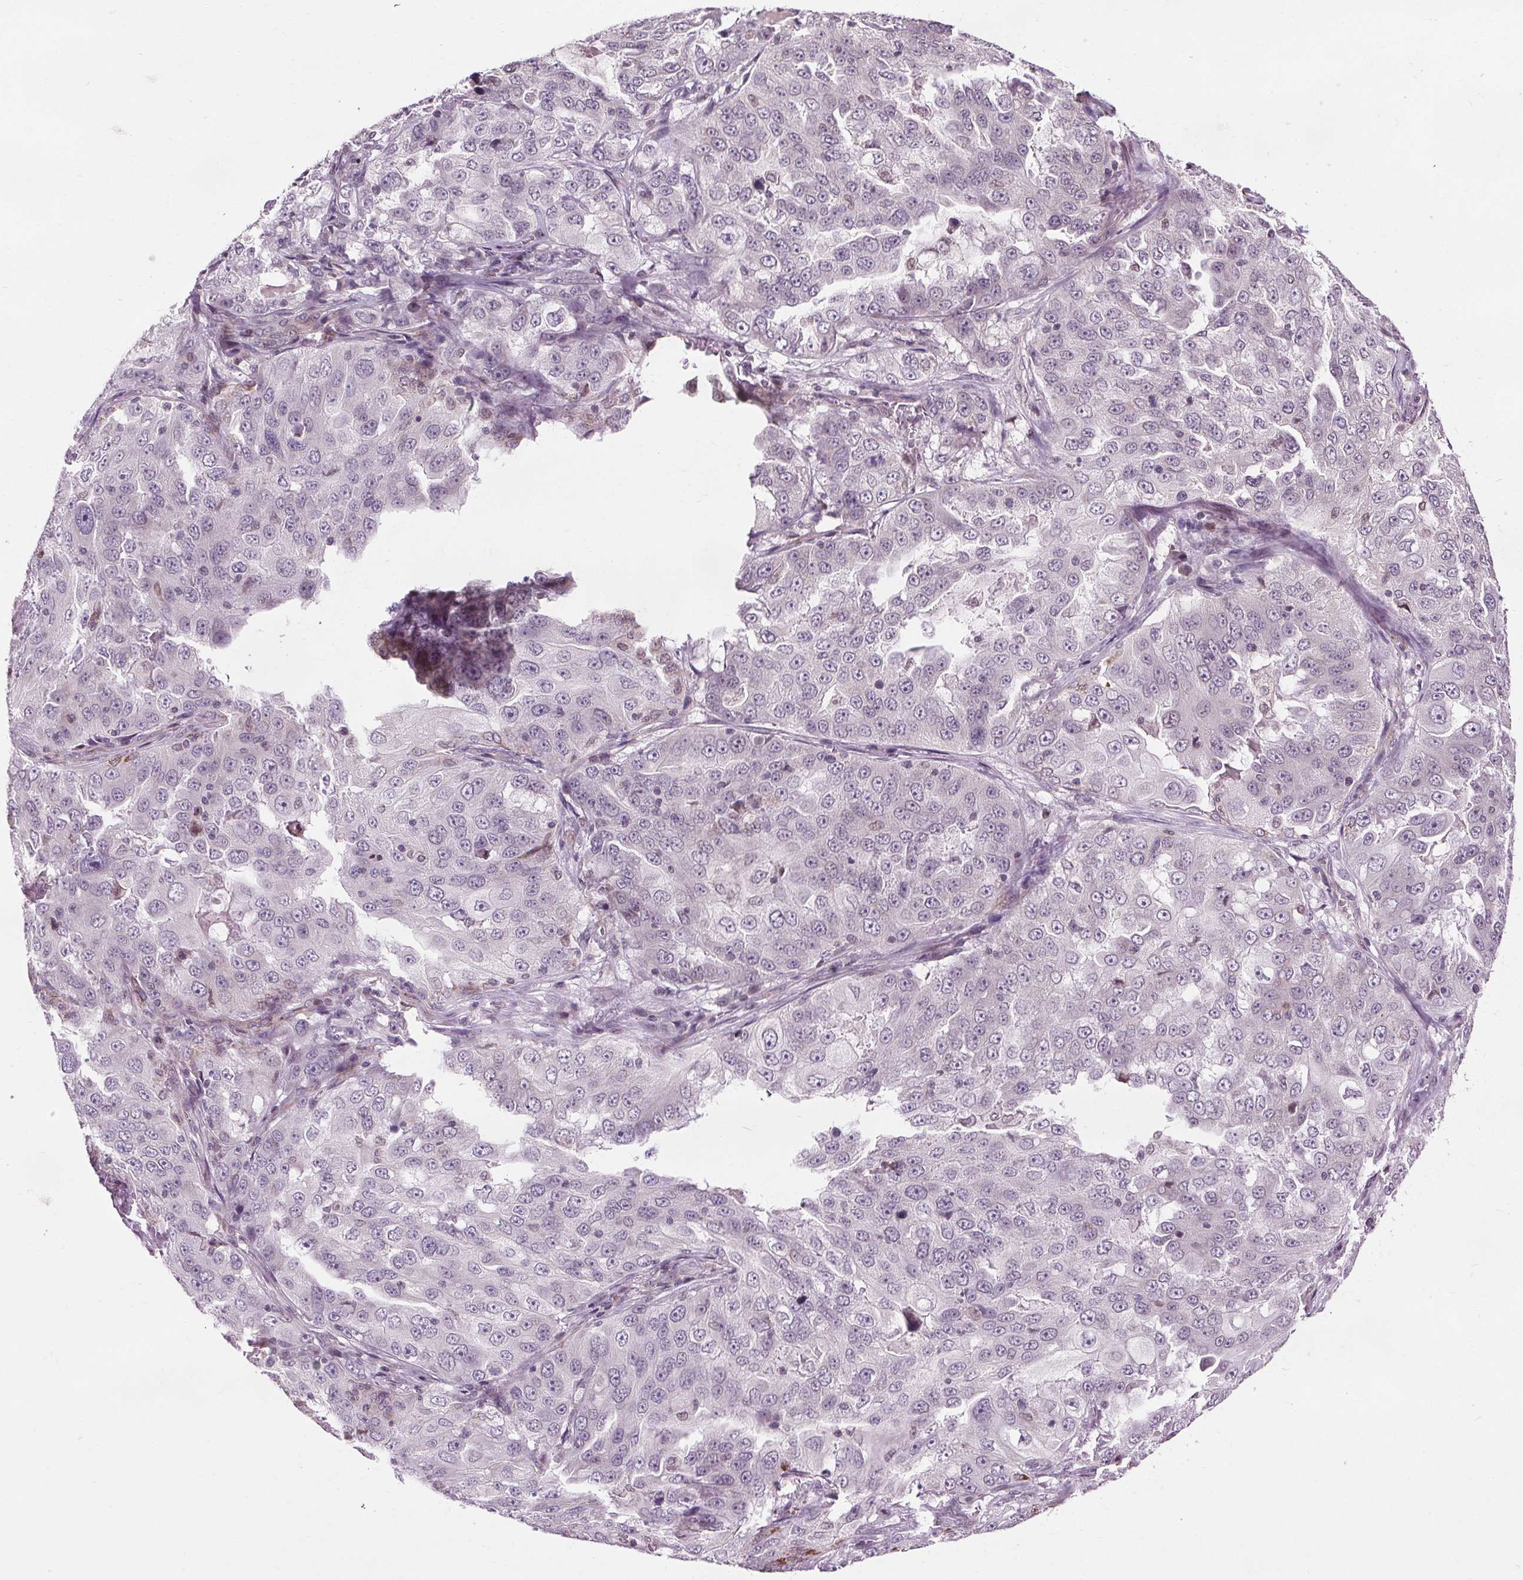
{"staining": {"intensity": "moderate", "quantity": "<25%", "location": "cytoplasmic/membranous"}, "tissue": "lung cancer", "cell_type": "Tumor cells", "image_type": "cancer", "snomed": [{"axis": "morphology", "description": "Adenocarcinoma, NOS"}, {"axis": "topography", "description": "Lung"}], "caption": "Lung cancer was stained to show a protein in brown. There is low levels of moderate cytoplasmic/membranous expression in about <25% of tumor cells. The protein is shown in brown color, while the nuclei are stained blue.", "gene": "LFNG", "patient": {"sex": "female", "age": 61}}